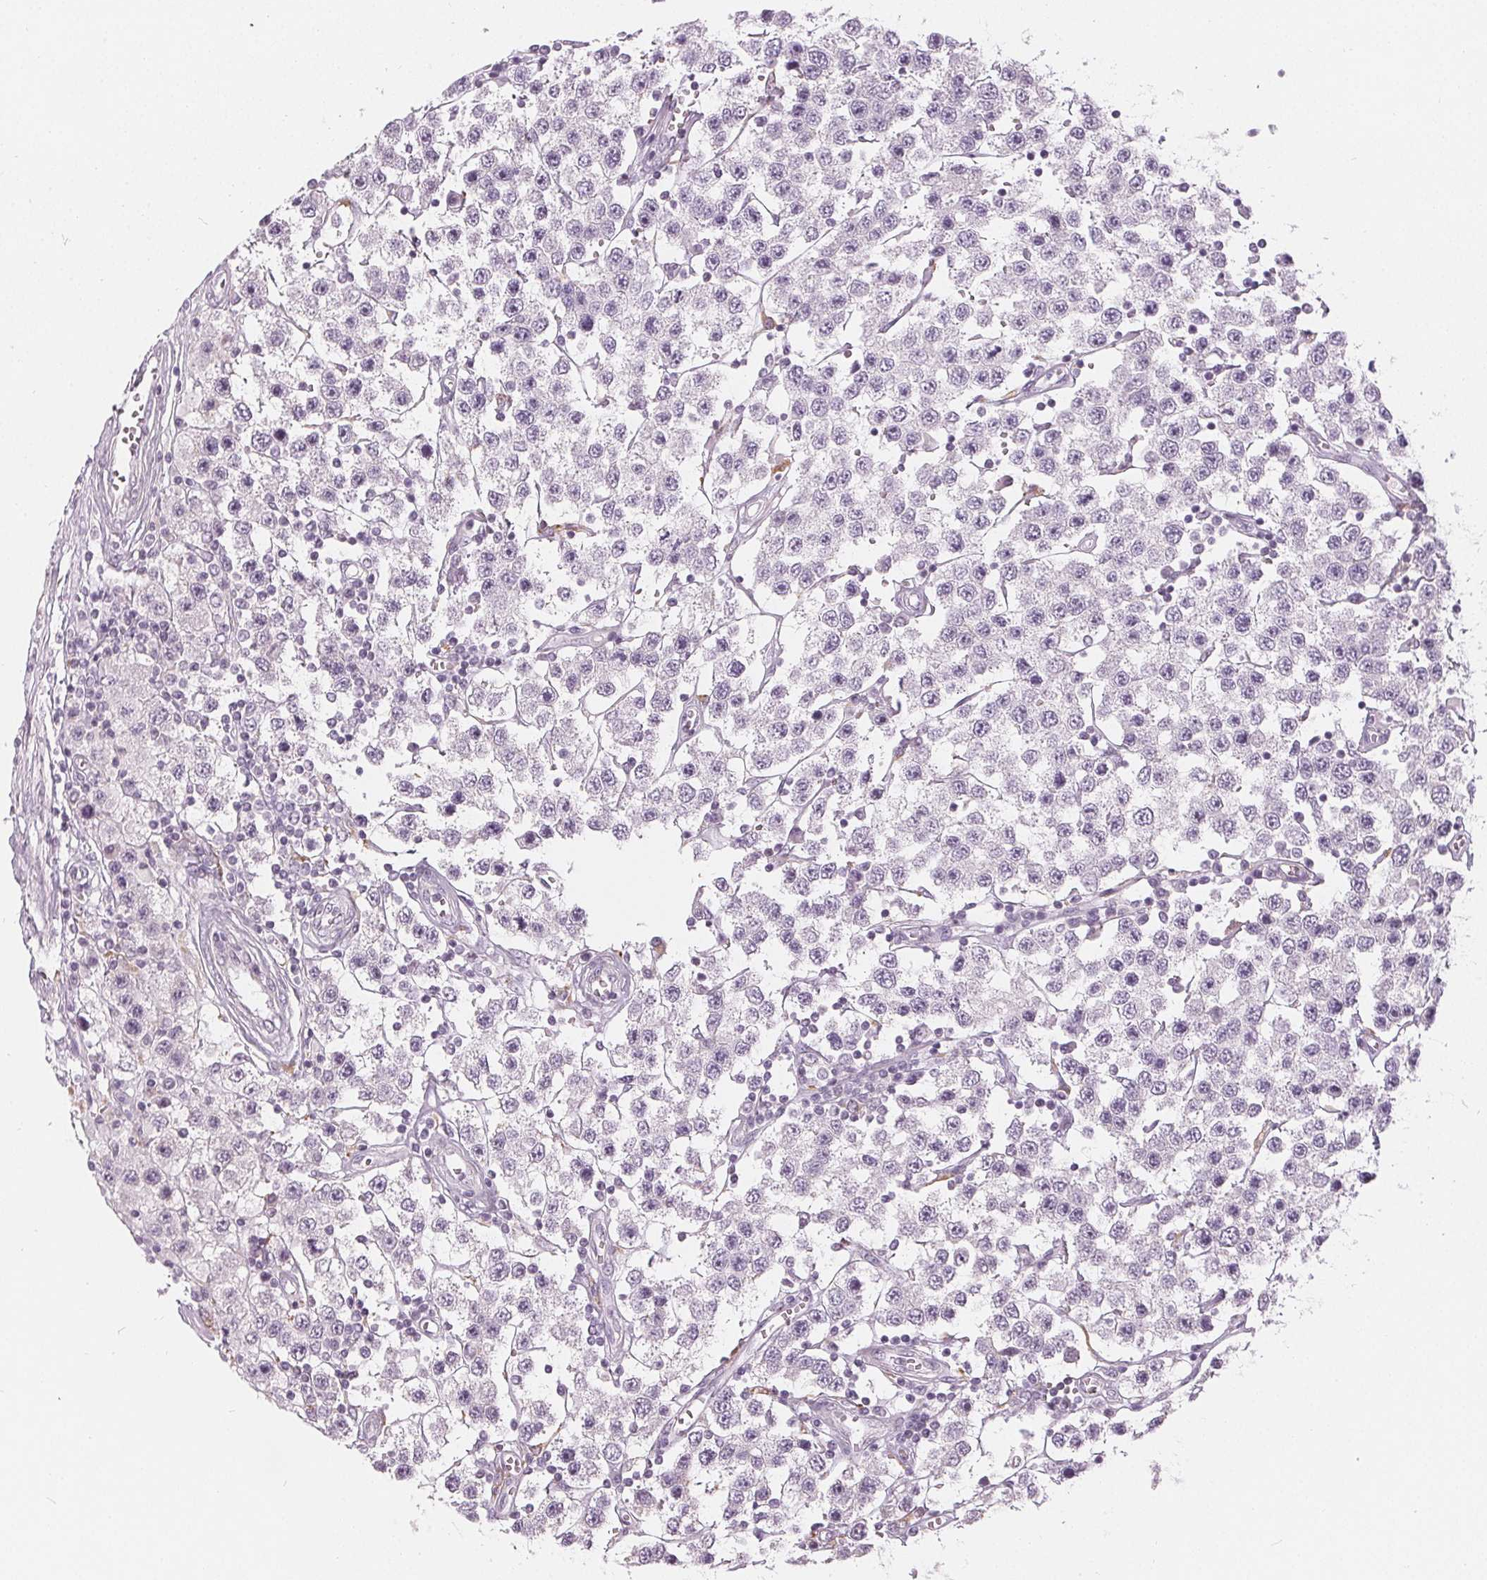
{"staining": {"intensity": "negative", "quantity": "none", "location": "none"}, "tissue": "testis cancer", "cell_type": "Tumor cells", "image_type": "cancer", "snomed": [{"axis": "morphology", "description": "Seminoma, NOS"}, {"axis": "topography", "description": "Testis"}], "caption": "Immunohistochemistry (IHC) histopathology image of neoplastic tissue: human testis cancer stained with DAB reveals no significant protein expression in tumor cells.", "gene": "HOPX", "patient": {"sex": "male", "age": 34}}